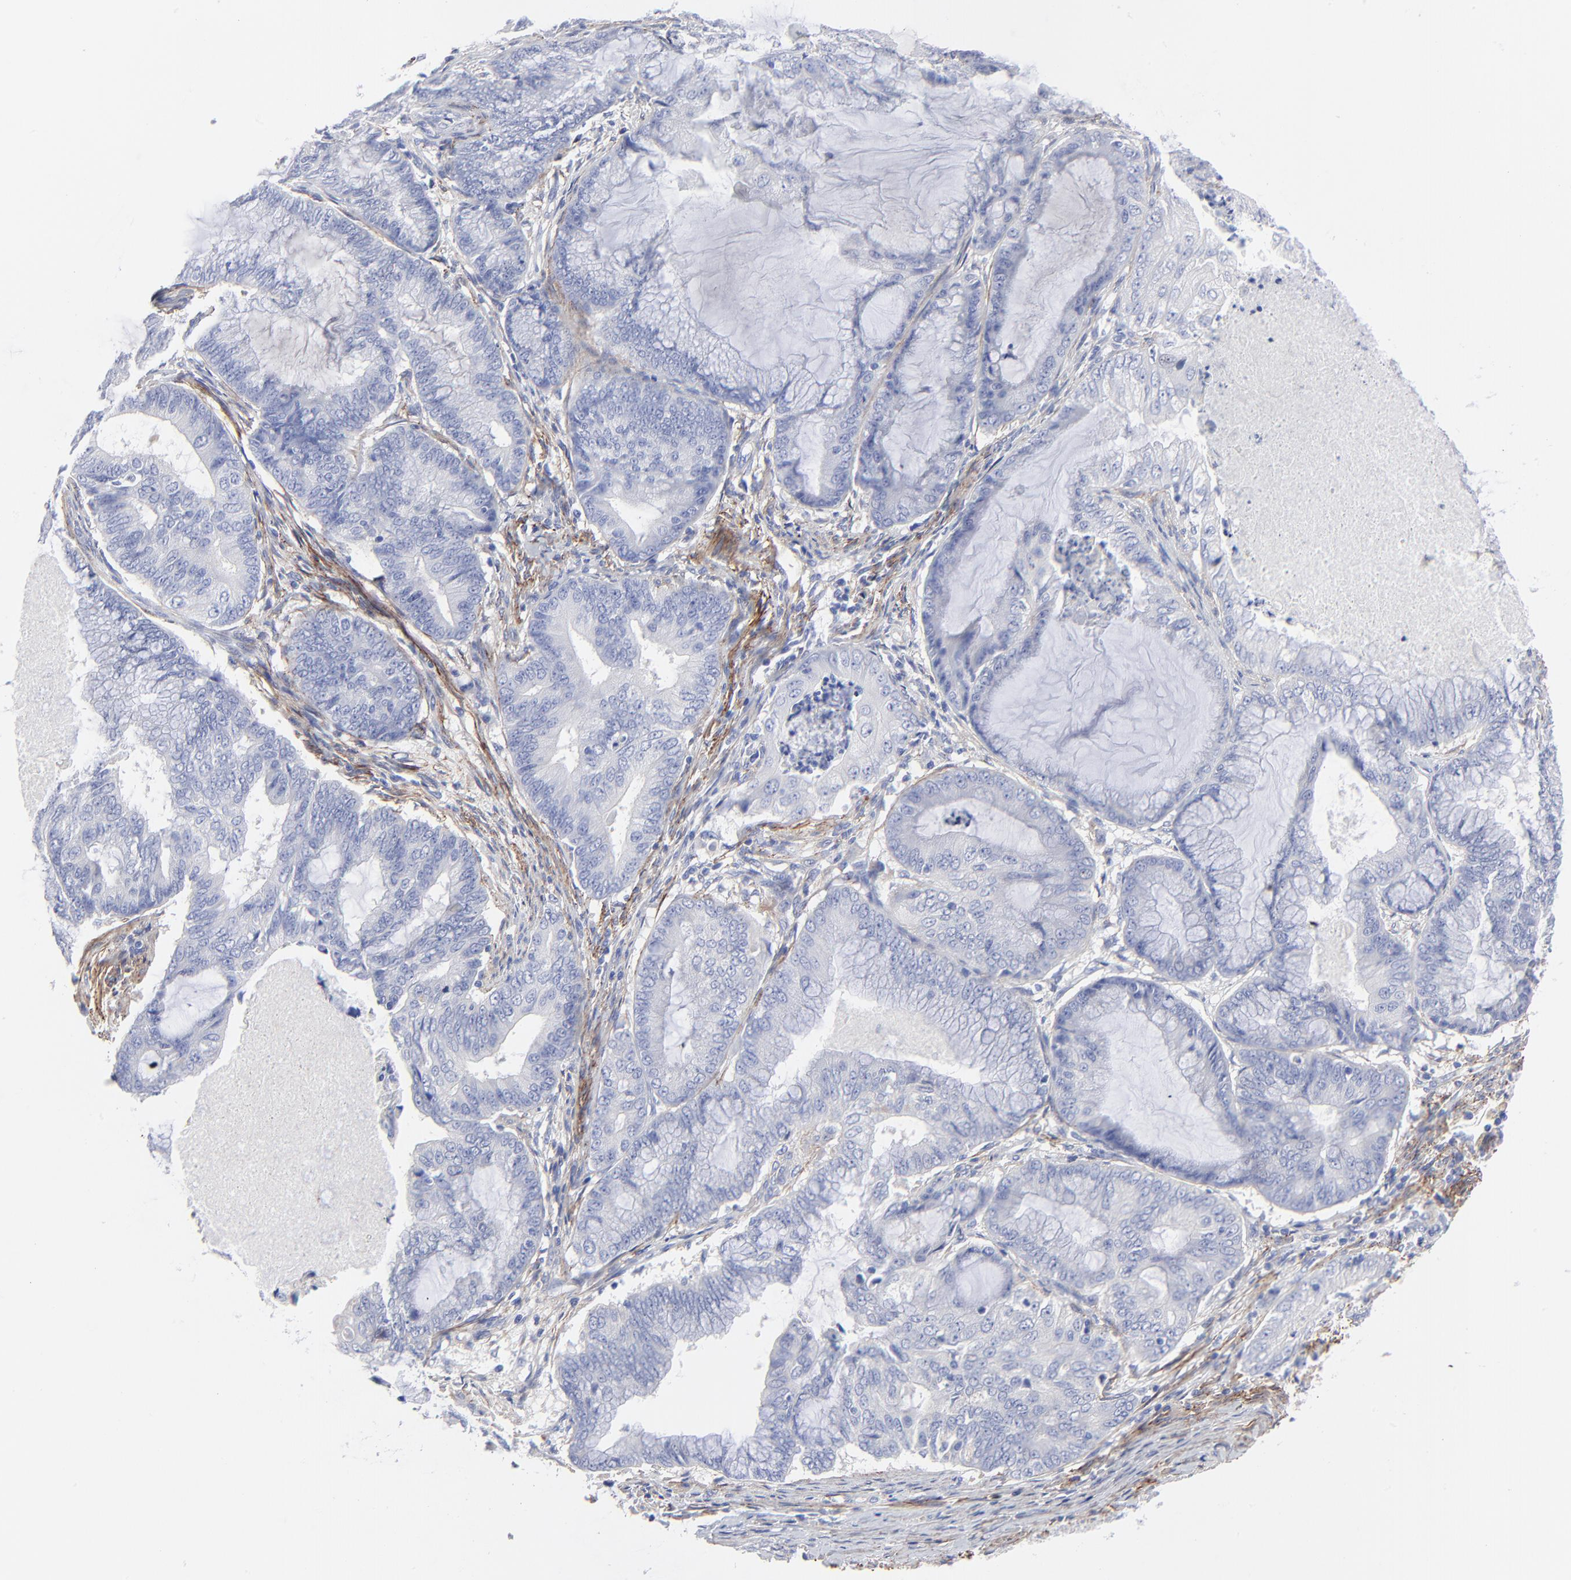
{"staining": {"intensity": "negative", "quantity": "none", "location": "none"}, "tissue": "endometrial cancer", "cell_type": "Tumor cells", "image_type": "cancer", "snomed": [{"axis": "morphology", "description": "Adenocarcinoma, NOS"}, {"axis": "topography", "description": "Endometrium"}], "caption": "A histopathology image of endometrial adenocarcinoma stained for a protein shows no brown staining in tumor cells.", "gene": "FBLN2", "patient": {"sex": "female", "age": 63}}